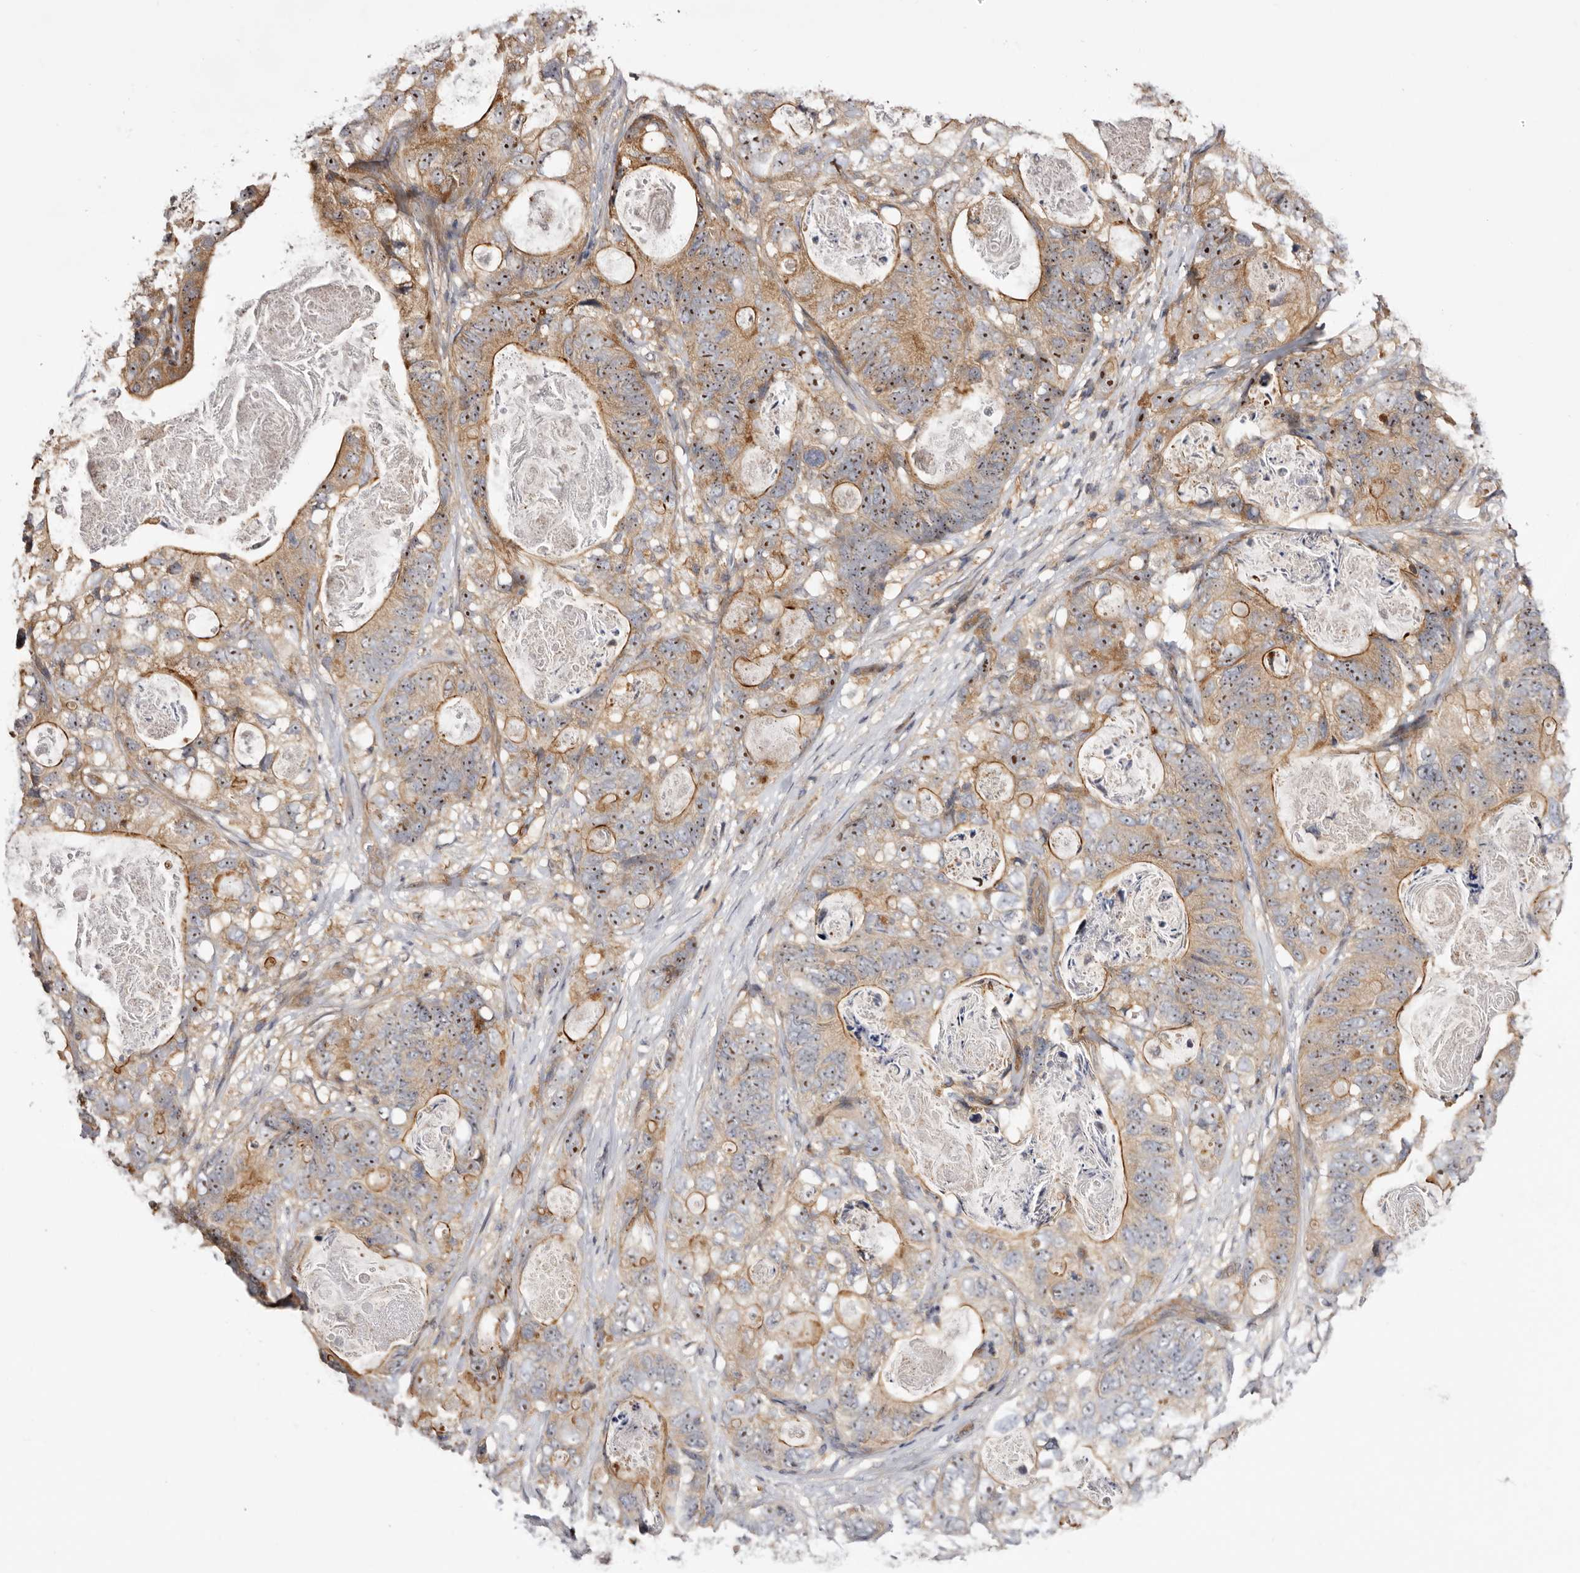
{"staining": {"intensity": "moderate", "quantity": ">75%", "location": "cytoplasmic/membranous,nuclear"}, "tissue": "stomach cancer", "cell_type": "Tumor cells", "image_type": "cancer", "snomed": [{"axis": "morphology", "description": "Normal tissue, NOS"}, {"axis": "morphology", "description": "Adenocarcinoma, NOS"}, {"axis": "topography", "description": "Stomach"}], "caption": "This is an image of IHC staining of adenocarcinoma (stomach), which shows moderate staining in the cytoplasmic/membranous and nuclear of tumor cells.", "gene": "PANK4", "patient": {"sex": "female", "age": 89}}